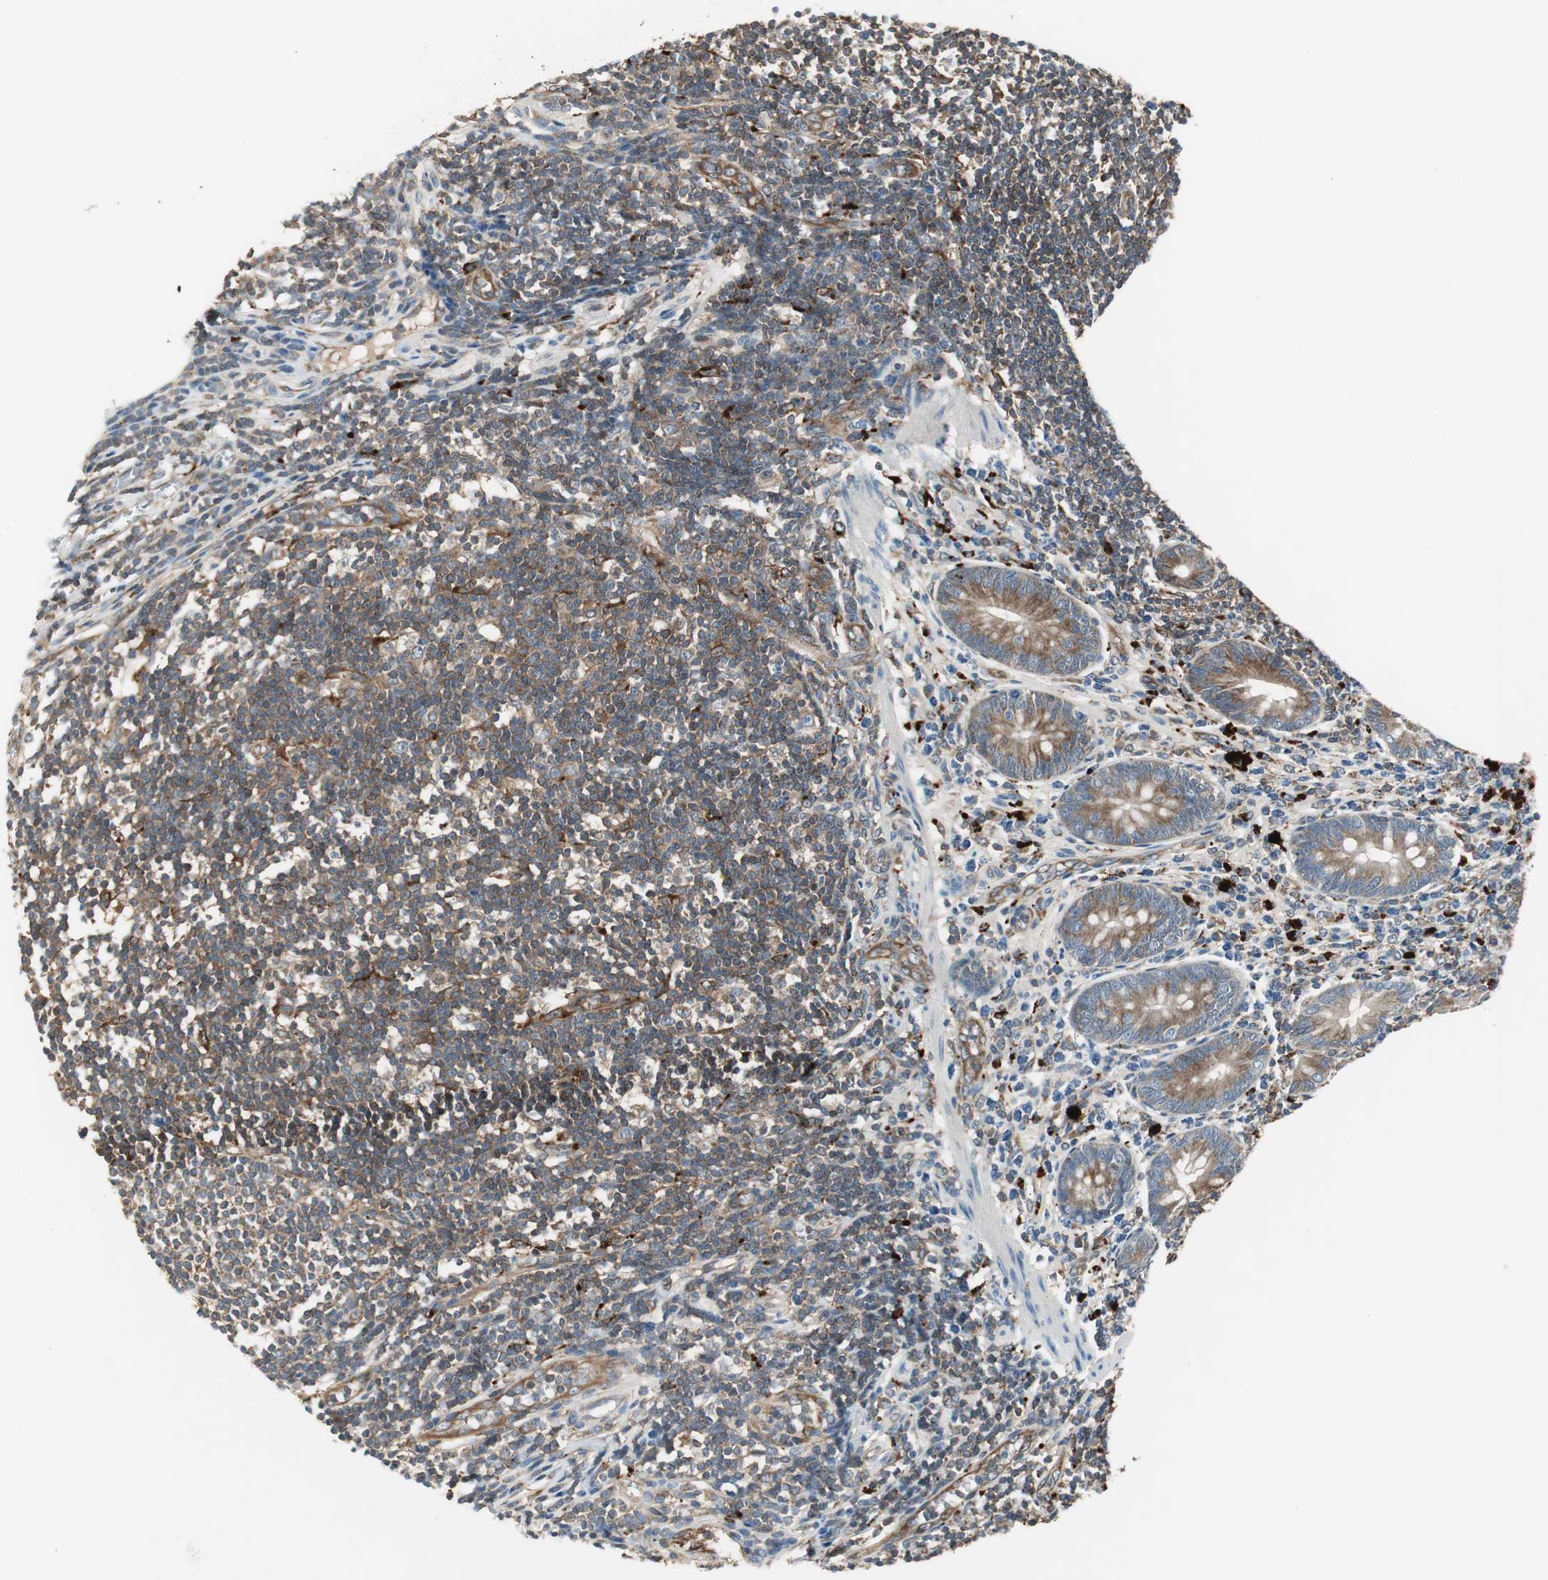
{"staining": {"intensity": "strong", "quantity": ">75%", "location": "cytoplasmic/membranous"}, "tissue": "appendix", "cell_type": "Glandular cells", "image_type": "normal", "snomed": [{"axis": "morphology", "description": "Normal tissue, NOS"}, {"axis": "morphology", "description": "Inflammation, NOS"}, {"axis": "topography", "description": "Appendix"}], "caption": "The immunohistochemical stain shows strong cytoplasmic/membranous positivity in glandular cells of benign appendix. (DAB (3,3'-diaminobenzidine) IHC, brown staining for protein, blue staining for nuclei).", "gene": "NCK1", "patient": {"sex": "male", "age": 46}}